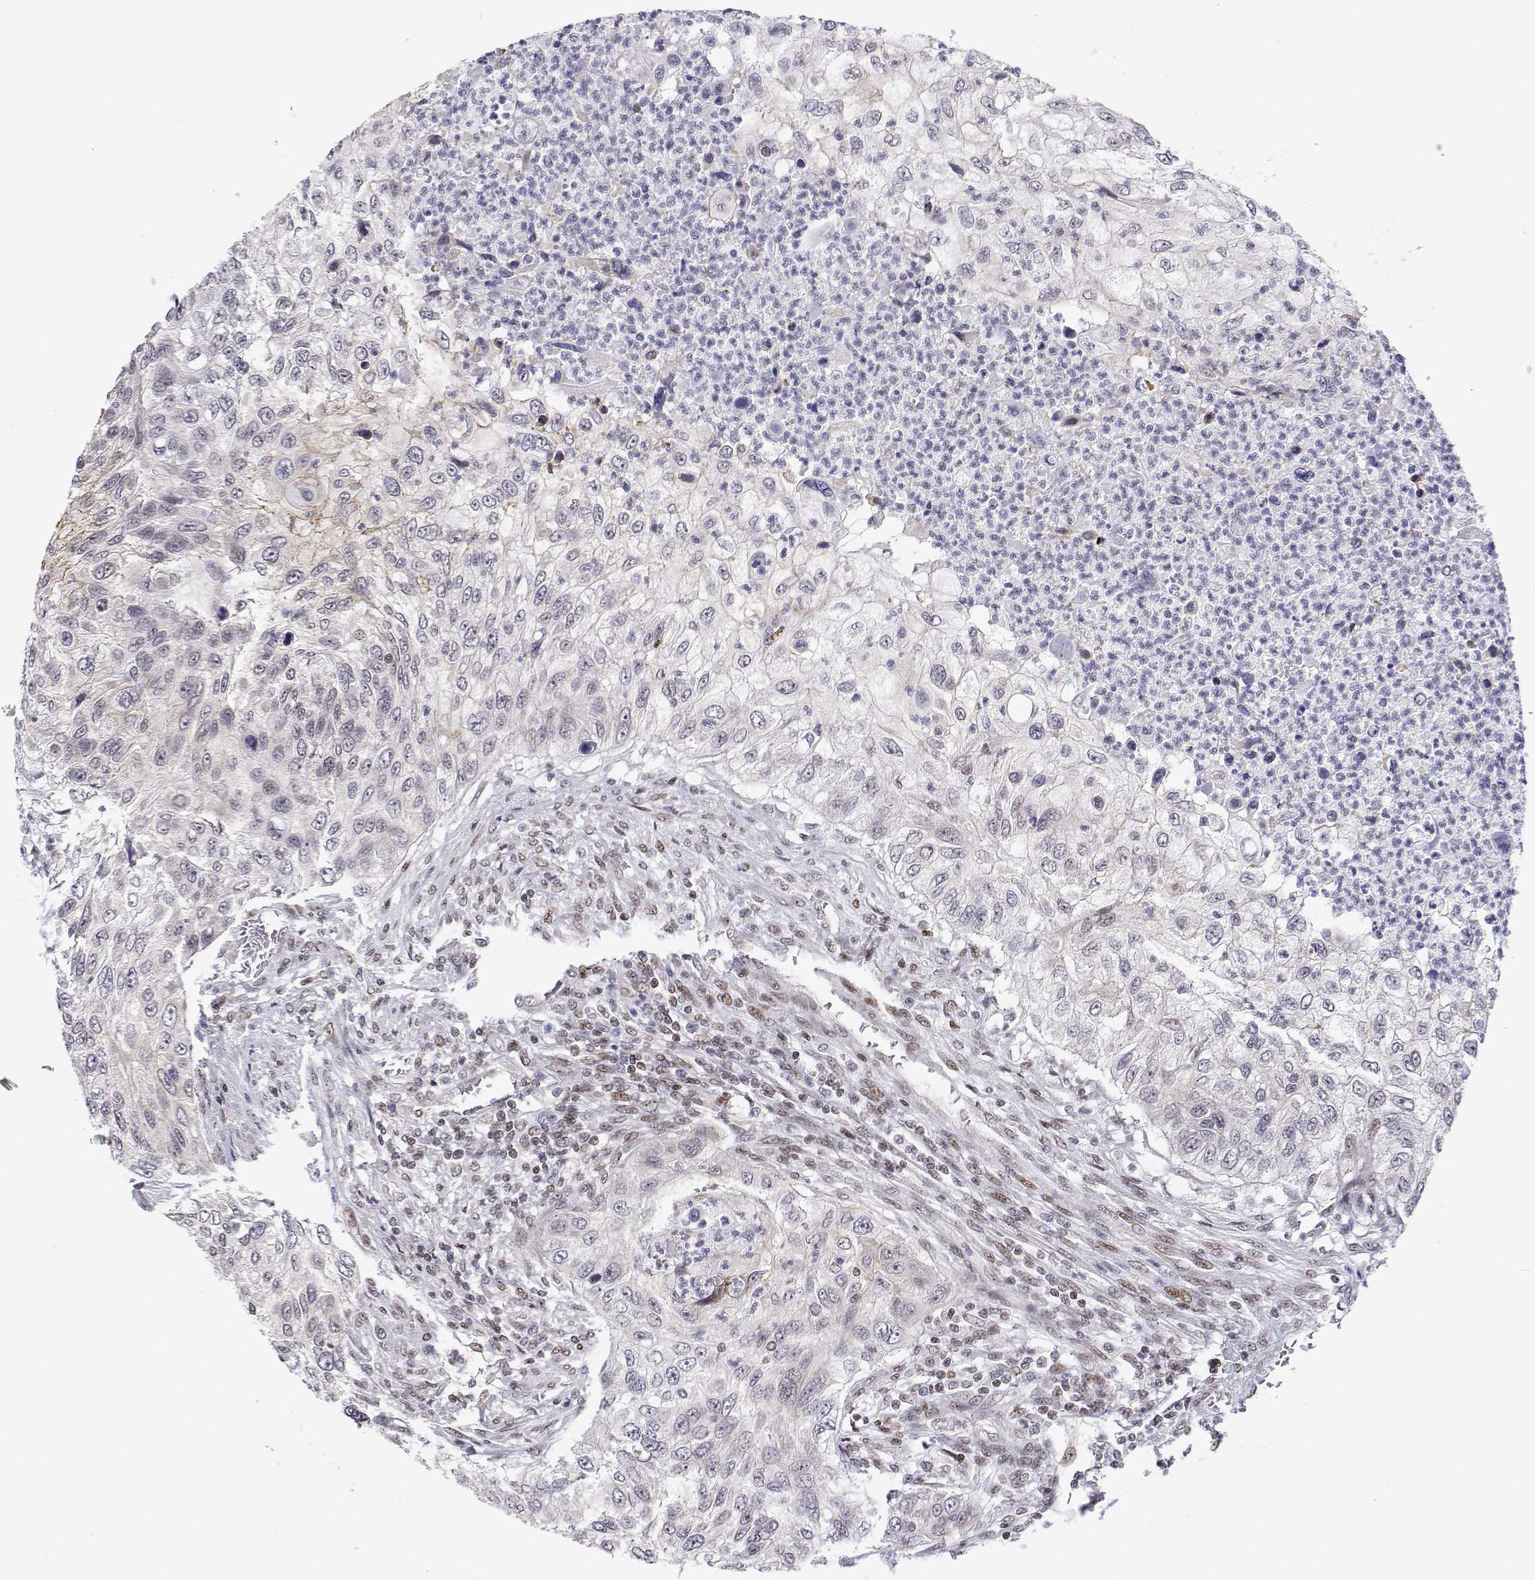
{"staining": {"intensity": "negative", "quantity": "none", "location": "none"}, "tissue": "urothelial cancer", "cell_type": "Tumor cells", "image_type": "cancer", "snomed": [{"axis": "morphology", "description": "Urothelial carcinoma, High grade"}, {"axis": "topography", "description": "Urinary bladder"}], "caption": "The IHC photomicrograph has no significant positivity in tumor cells of urothelial cancer tissue.", "gene": "XPC", "patient": {"sex": "female", "age": 60}}